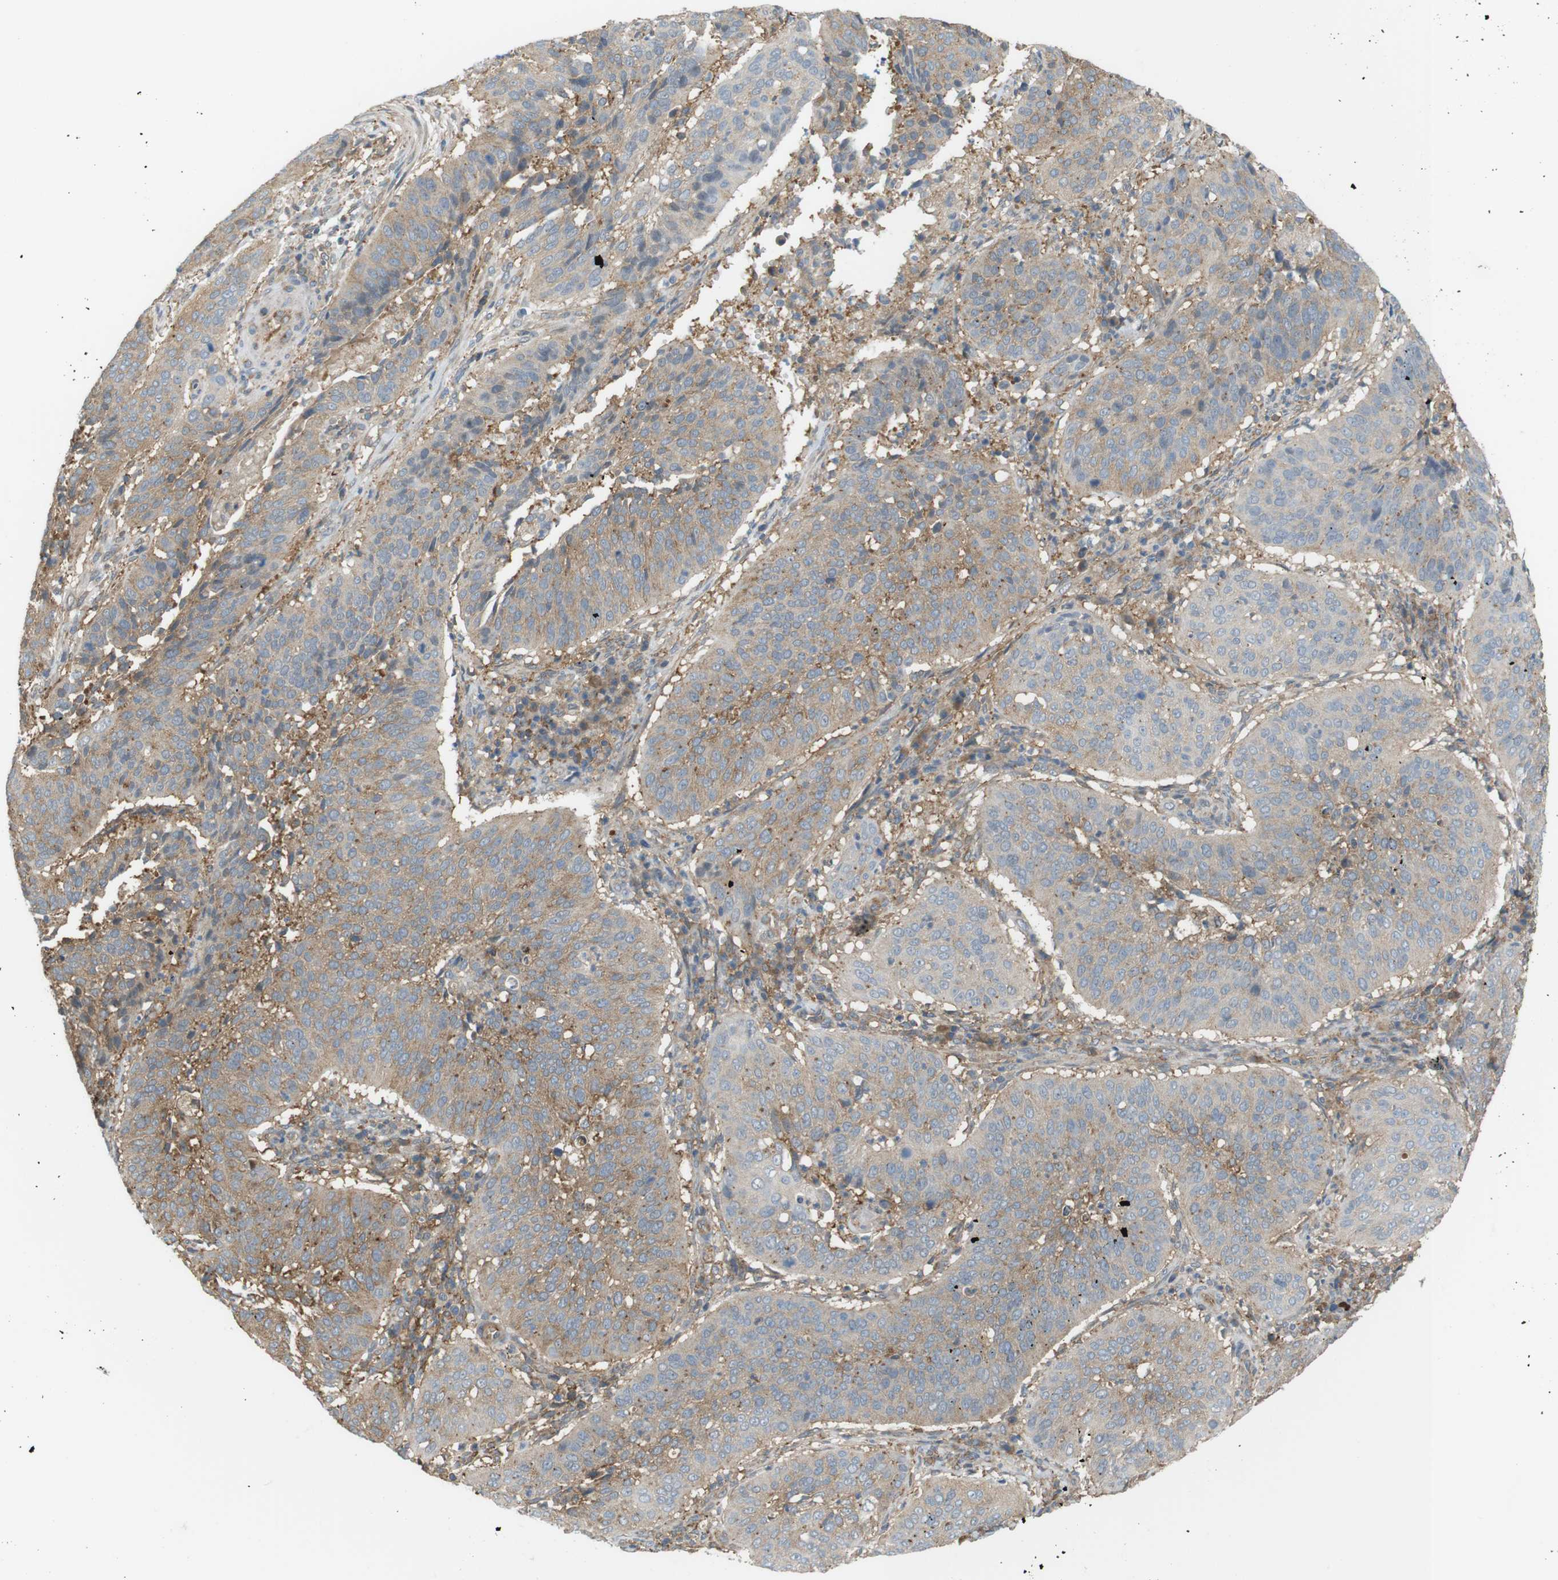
{"staining": {"intensity": "moderate", "quantity": "25%-75%", "location": "cytoplasmic/membranous"}, "tissue": "cervical cancer", "cell_type": "Tumor cells", "image_type": "cancer", "snomed": [{"axis": "morphology", "description": "Normal tissue, NOS"}, {"axis": "morphology", "description": "Squamous cell carcinoma, NOS"}, {"axis": "topography", "description": "Cervix"}], "caption": "Brown immunohistochemical staining in cervical cancer demonstrates moderate cytoplasmic/membranous staining in about 25%-75% of tumor cells. (IHC, brightfield microscopy, high magnification).", "gene": "PEPD", "patient": {"sex": "female", "age": 39}}